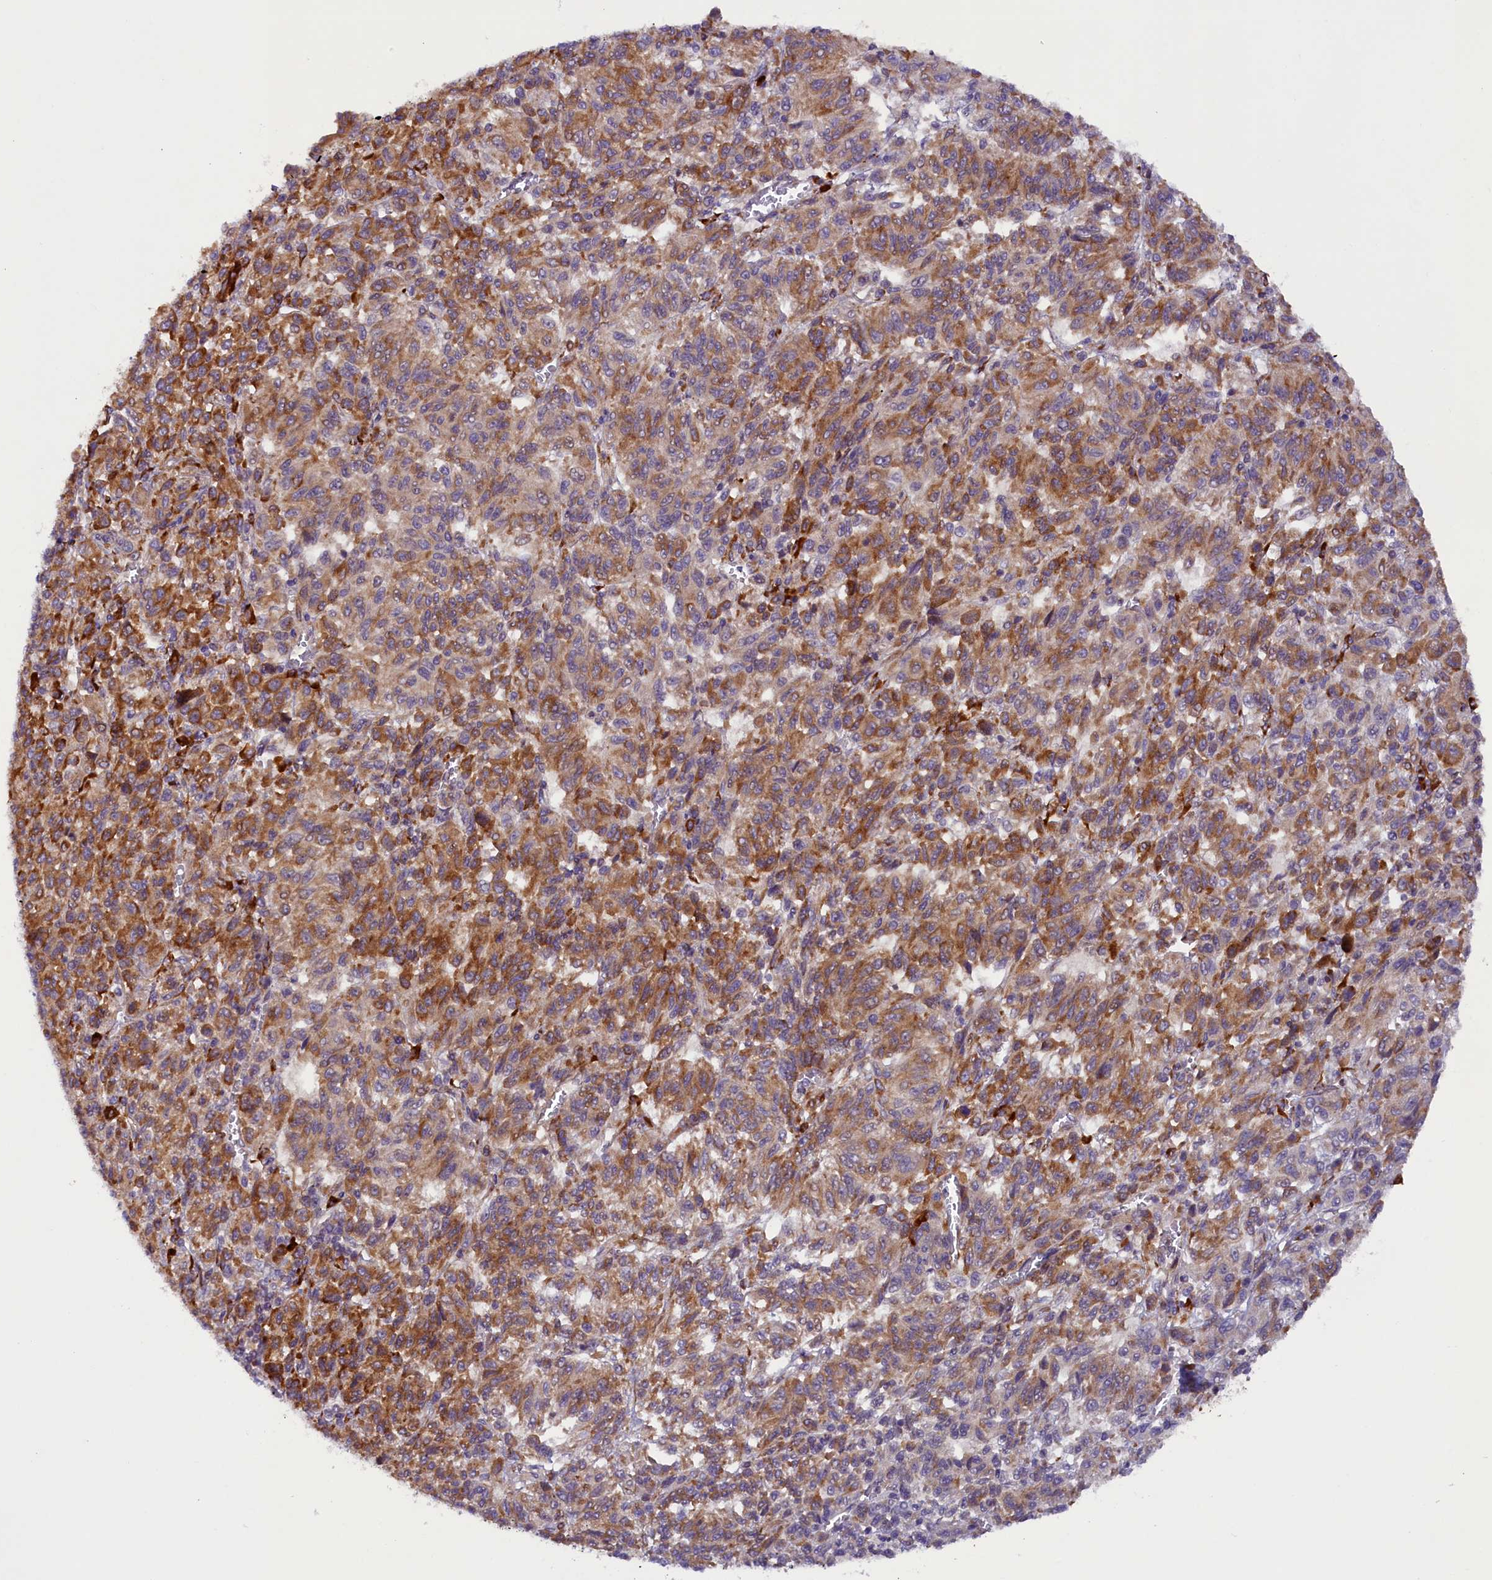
{"staining": {"intensity": "moderate", "quantity": ">75%", "location": "cytoplasmic/membranous"}, "tissue": "melanoma", "cell_type": "Tumor cells", "image_type": "cancer", "snomed": [{"axis": "morphology", "description": "Malignant melanoma, Metastatic site"}, {"axis": "topography", "description": "Lung"}], "caption": "Melanoma stained with DAB (3,3'-diaminobenzidine) immunohistochemistry (IHC) displays medium levels of moderate cytoplasmic/membranous positivity in about >75% of tumor cells. Immunohistochemistry (ihc) stains the protein of interest in brown and the nuclei are stained blue.", "gene": "SSC5D", "patient": {"sex": "male", "age": 64}}